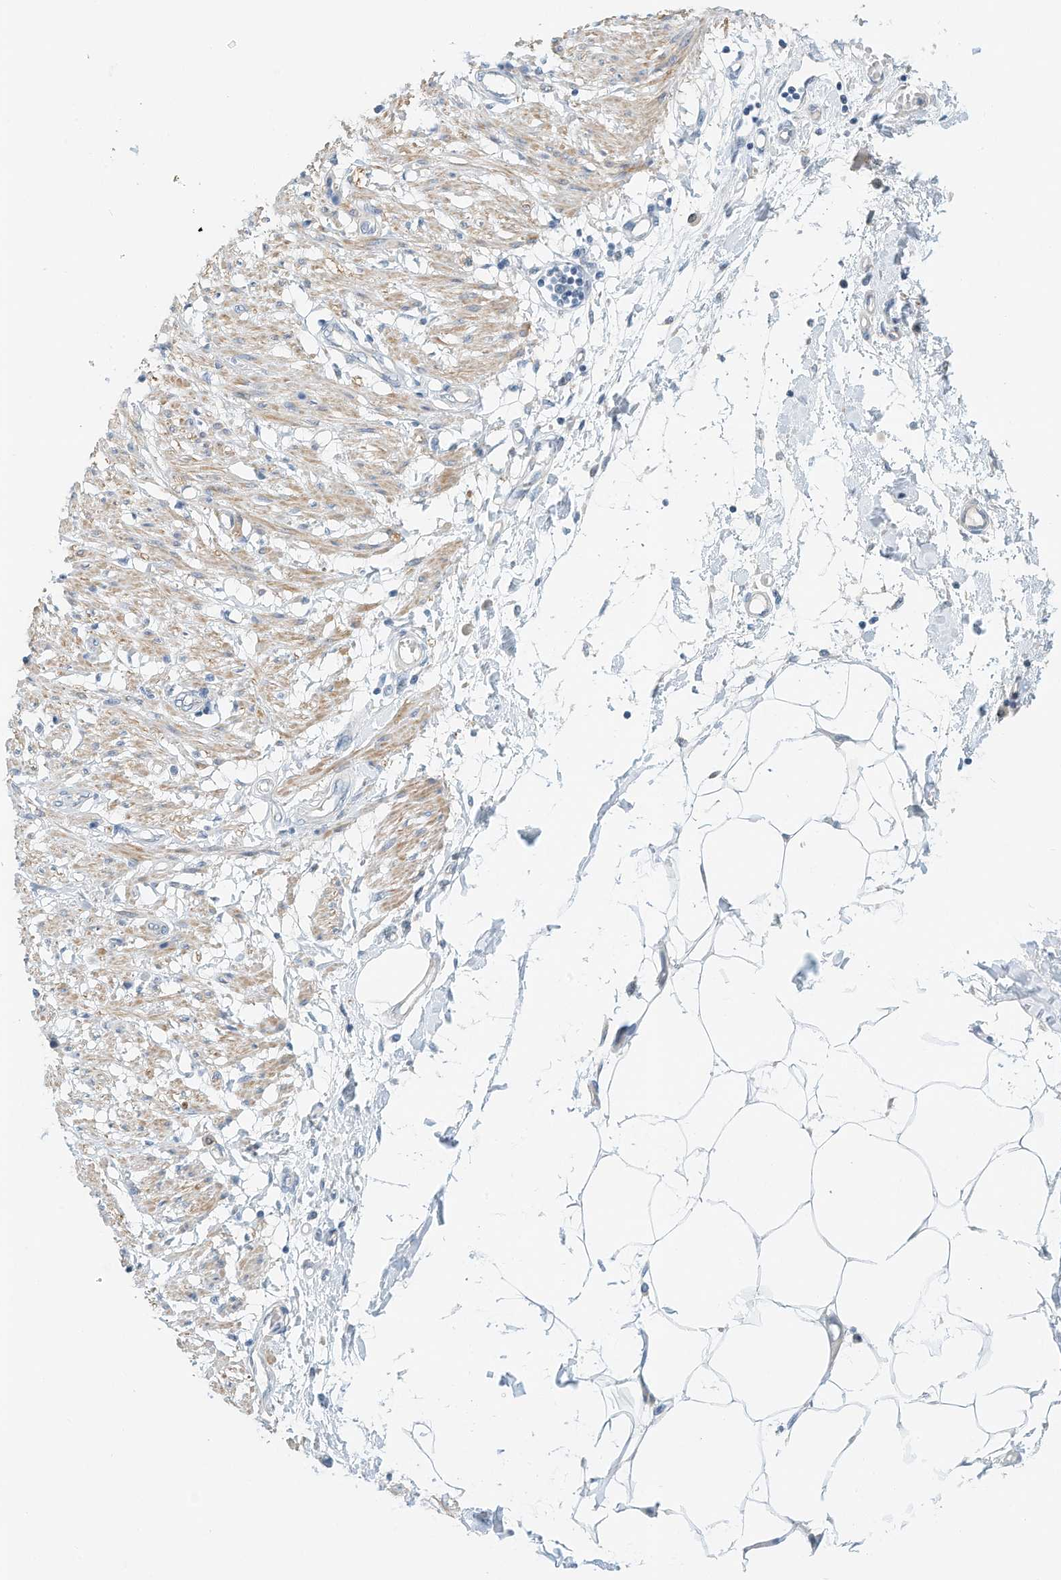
{"staining": {"intensity": "moderate", "quantity": "25%-75%", "location": "cytoplasmic/membranous"}, "tissue": "smooth muscle", "cell_type": "Smooth muscle cells", "image_type": "normal", "snomed": [{"axis": "morphology", "description": "Normal tissue, NOS"}, {"axis": "morphology", "description": "Adenocarcinoma, NOS"}, {"axis": "topography", "description": "Smooth muscle"}, {"axis": "topography", "description": "Colon"}], "caption": "Smooth muscle cells display medium levels of moderate cytoplasmic/membranous expression in approximately 25%-75% of cells in benign smooth muscle.", "gene": "MICAL1", "patient": {"sex": "male", "age": 14}}